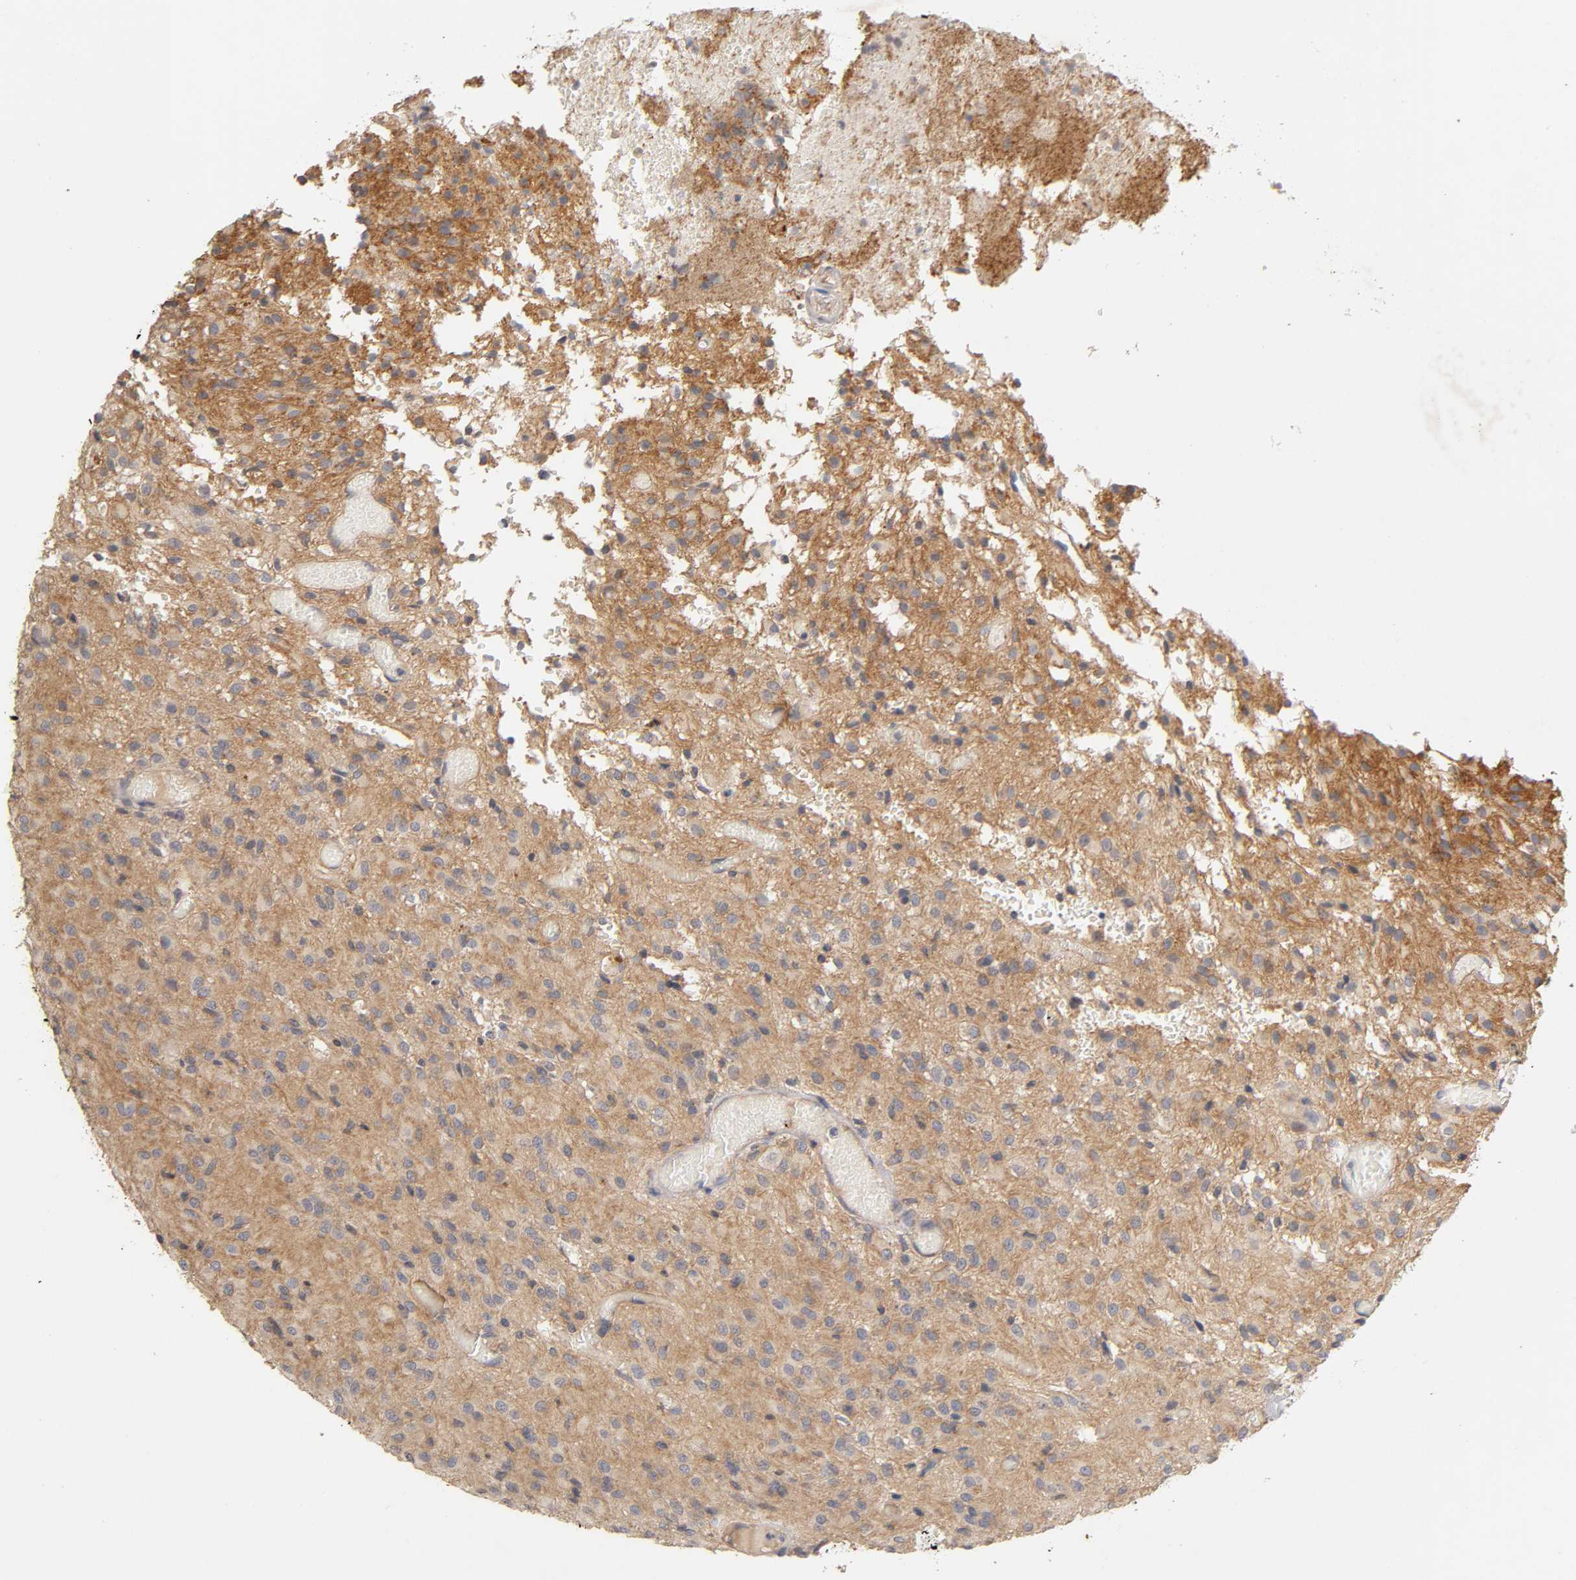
{"staining": {"intensity": "moderate", "quantity": ">75%", "location": "cytoplasmic/membranous"}, "tissue": "glioma", "cell_type": "Tumor cells", "image_type": "cancer", "snomed": [{"axis": "morphology", "description": "Glioma, malignant, High grade"}, {"axis": "topography", "description": "Brain"}], "caption": "This is a micrograph of IHC staining of glioma, which shows moderate expression in the cytoplasmic/membranous of tumor cells.", "gene": "PDZD11", "patient": {"sex": "female", "age": 59}}